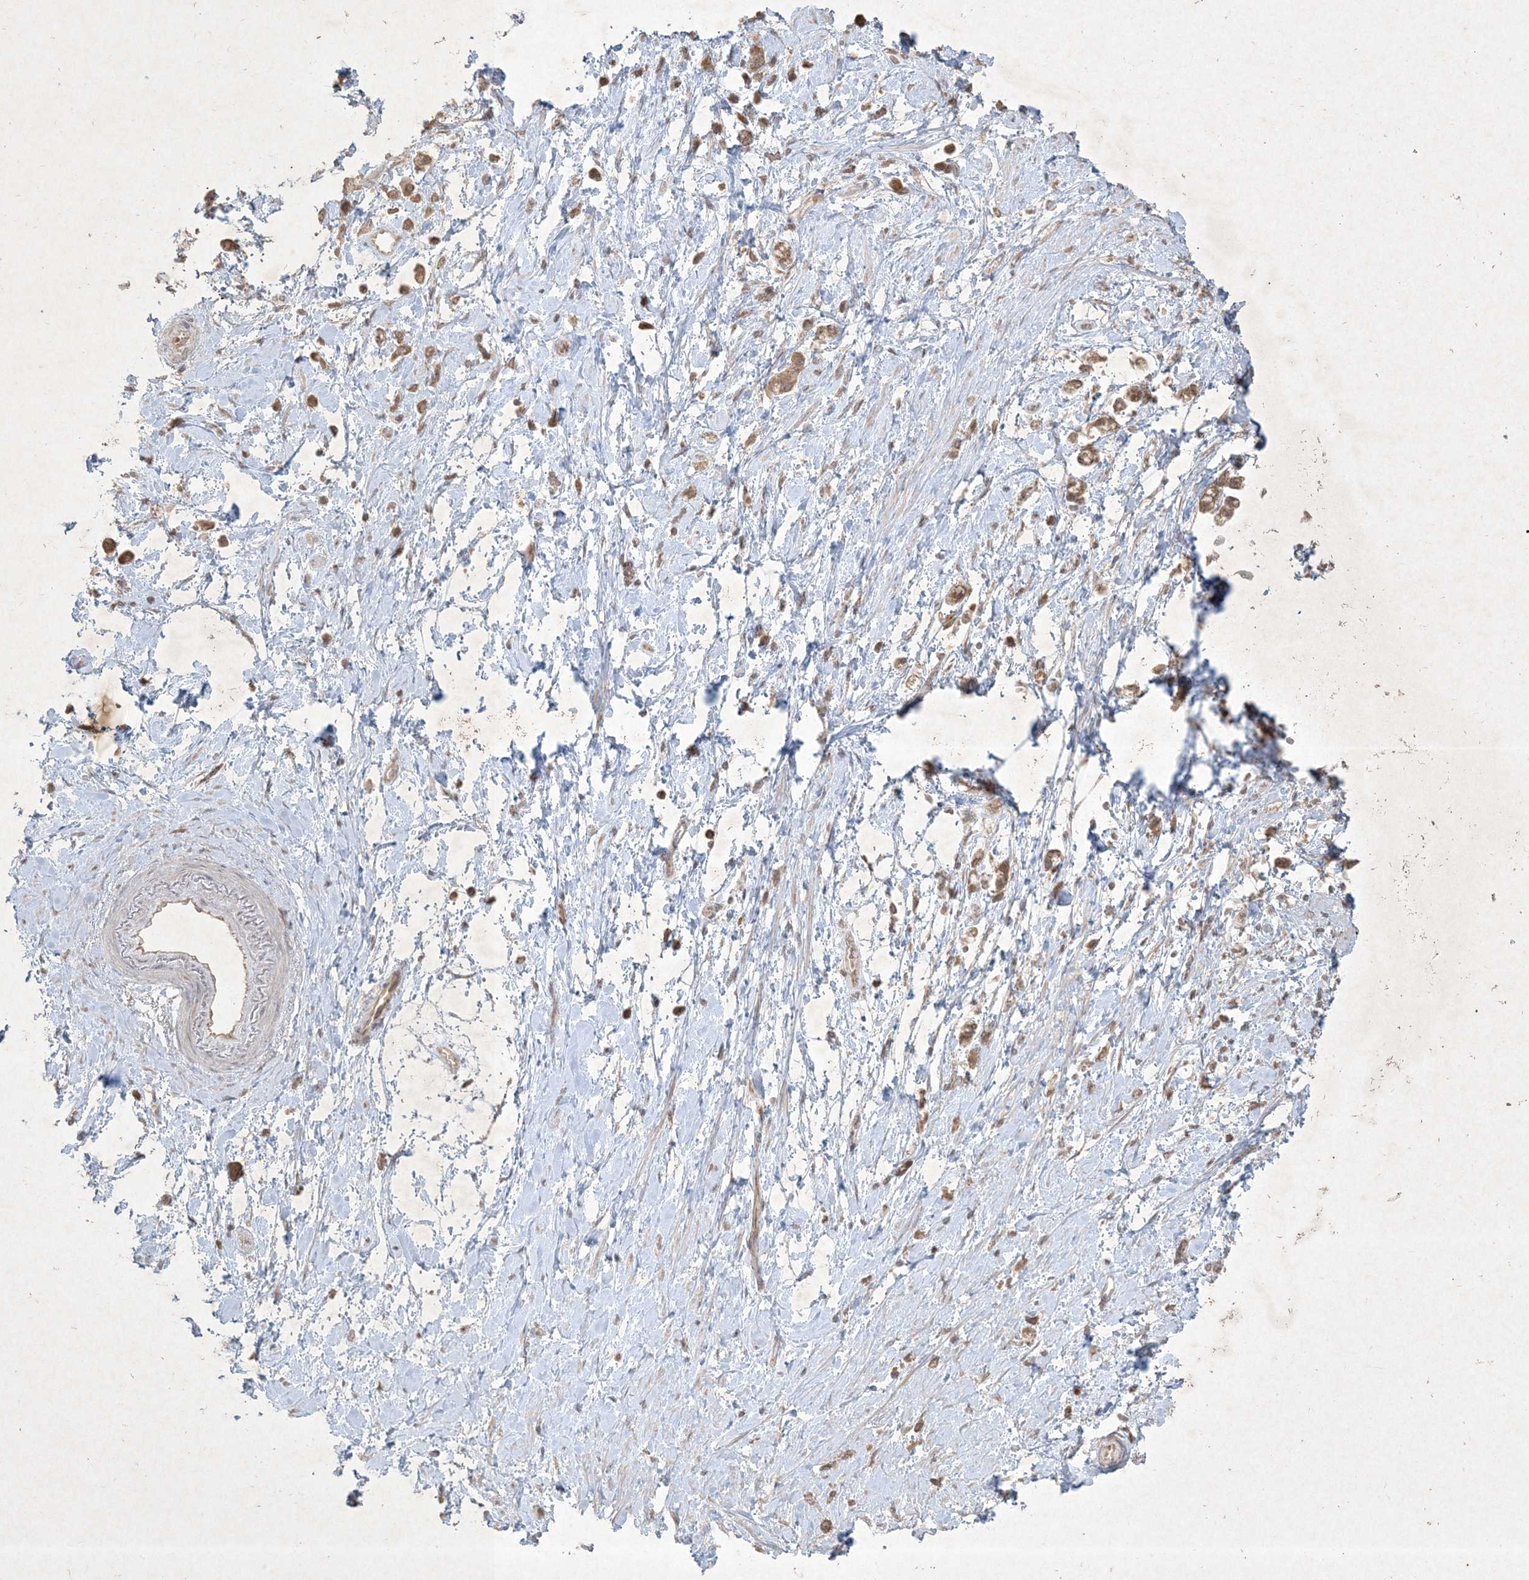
{"staining": {"intensity": "moderate", "quantity": ">75%", "location": "cytoplasmic/membranous,nuclear"}, "tissue": "stomach cancer", "cell_type": "Tumor cells", "image_type": "cancer", "snomed": [{"axis": "morphology", "description": "Adenocarcinoma, NOS"}, {"axis": "topography", "description": "Stomach"}], "caption": "Stomach adenocarcinoma tissue displays moderate cytoplasmic/membranous and nuclear positivity in about >75% of tumor cells The protein of interest is shown in brown color, while the nuclei are stained blue.", "gene": "NRBP2", "patient": {"sex": "female", "age": 60}}